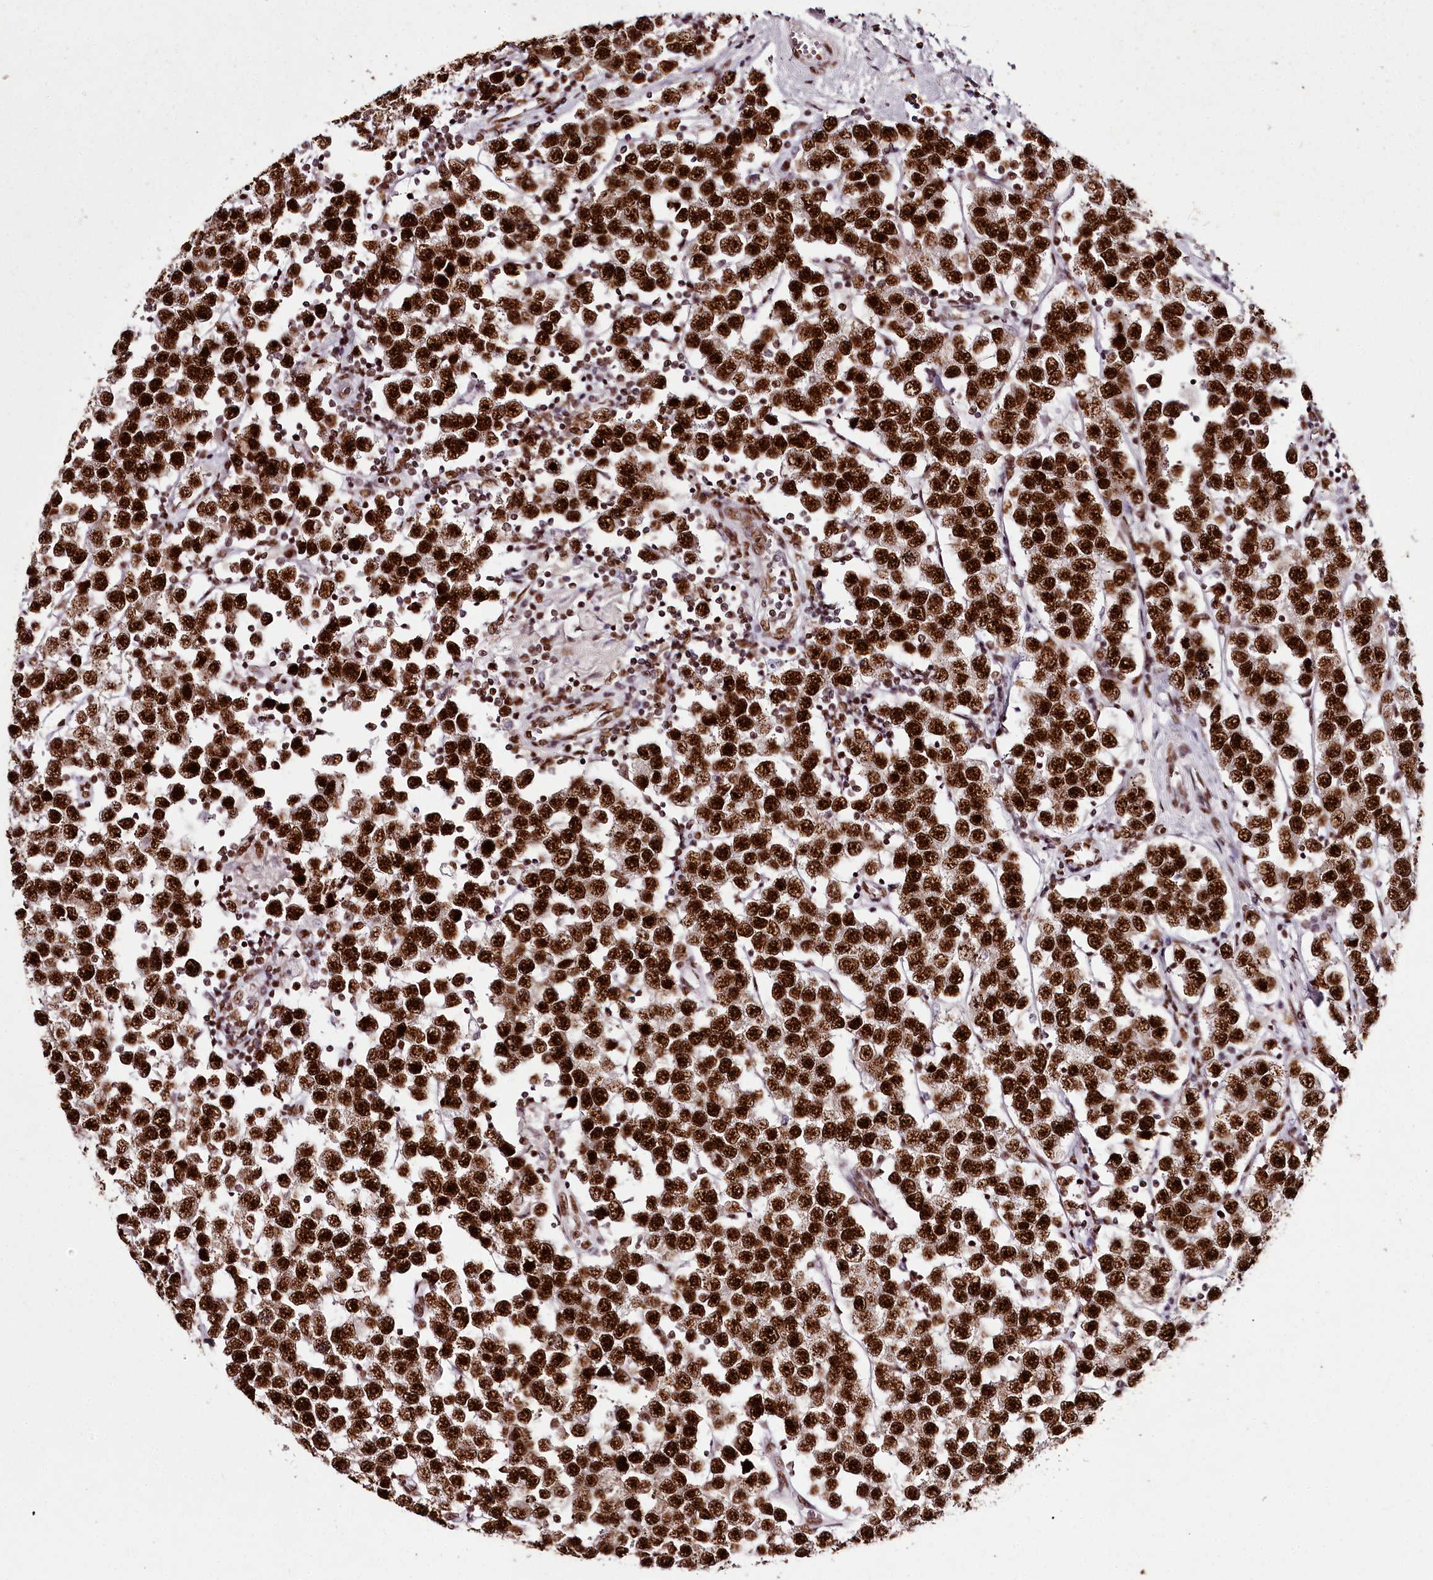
{"staining": {"intensity": "strong", "quantity": ">75%", "location": "nuclear"}, "tissue": "testis cancer", "cell_type": "Tumor cells", "image_type": "cancer", "snomed": [{"axis": "morphology", "description": "Seminoma, NOS"}, {"axis": "topography", "description": "Testis"}], "caption": "Testis cancer was stained to show a protein in brown. There is high levels of strong nuclear positivity in about >75% of tumor cells.", "gene": "PSPC1", "patient": {"sex": "male", "age": 28}}